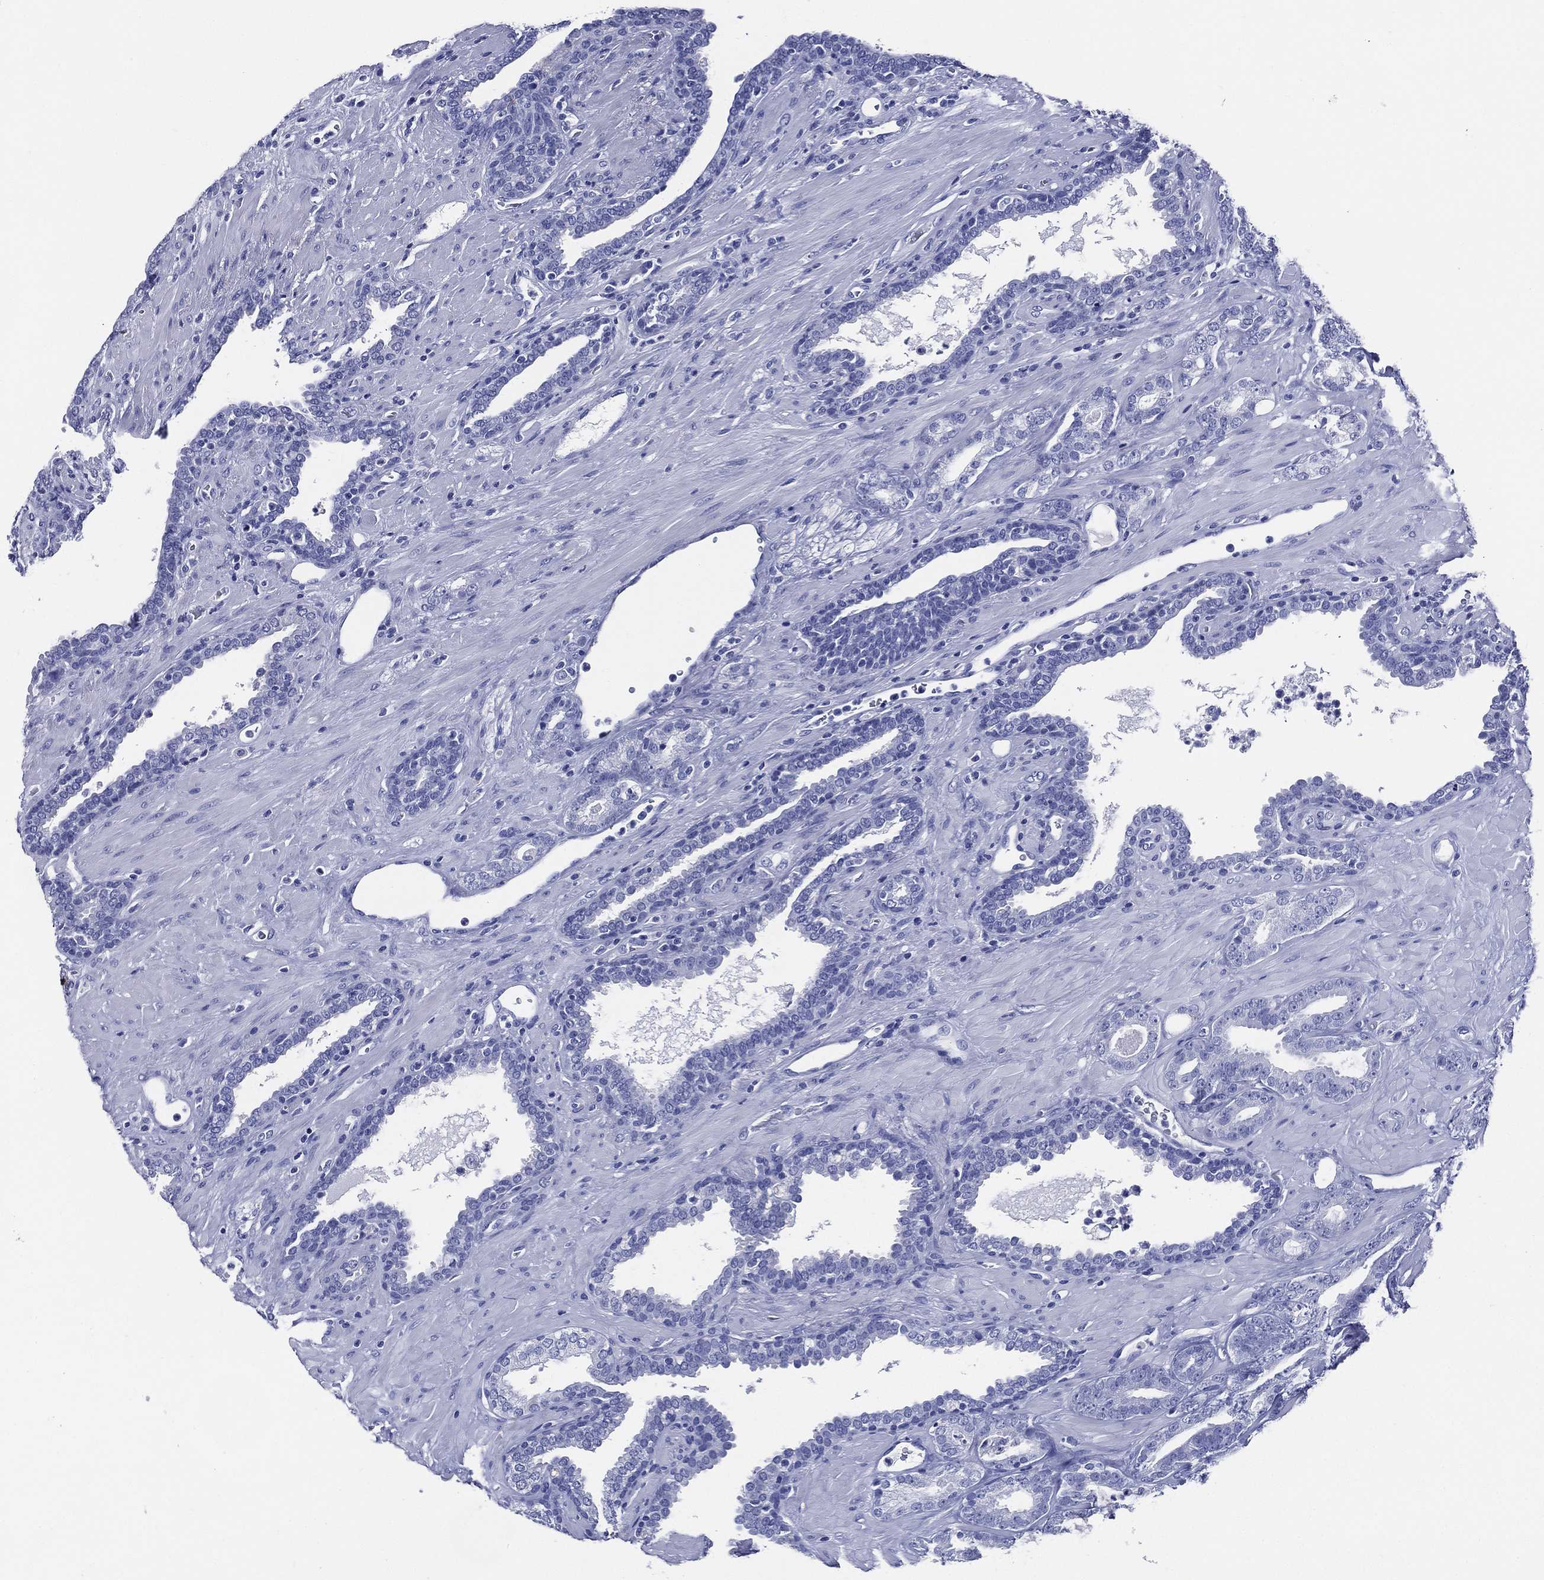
{"staining": {"intensity": "negative", "quantity": "none", "location": "none"}, "tissue": "prostate cancer", "cell_type": "Tumor cells", "image_type": "cancer", "snomed": [{"axis": "morphology", "description": "Adenocarcinoma, Low grade"}, {"axis": "topography", "description": "Prostate"}], "caption": "Tumor cells show no significant protein expression in prostate cancer (adenocarcinoma (low-grade)). (Immunohistochemistry (ihc), brightfield microscopy, high magnification).", "gene": "ACE2", "patient": {"sex": "male", "age": 61}}